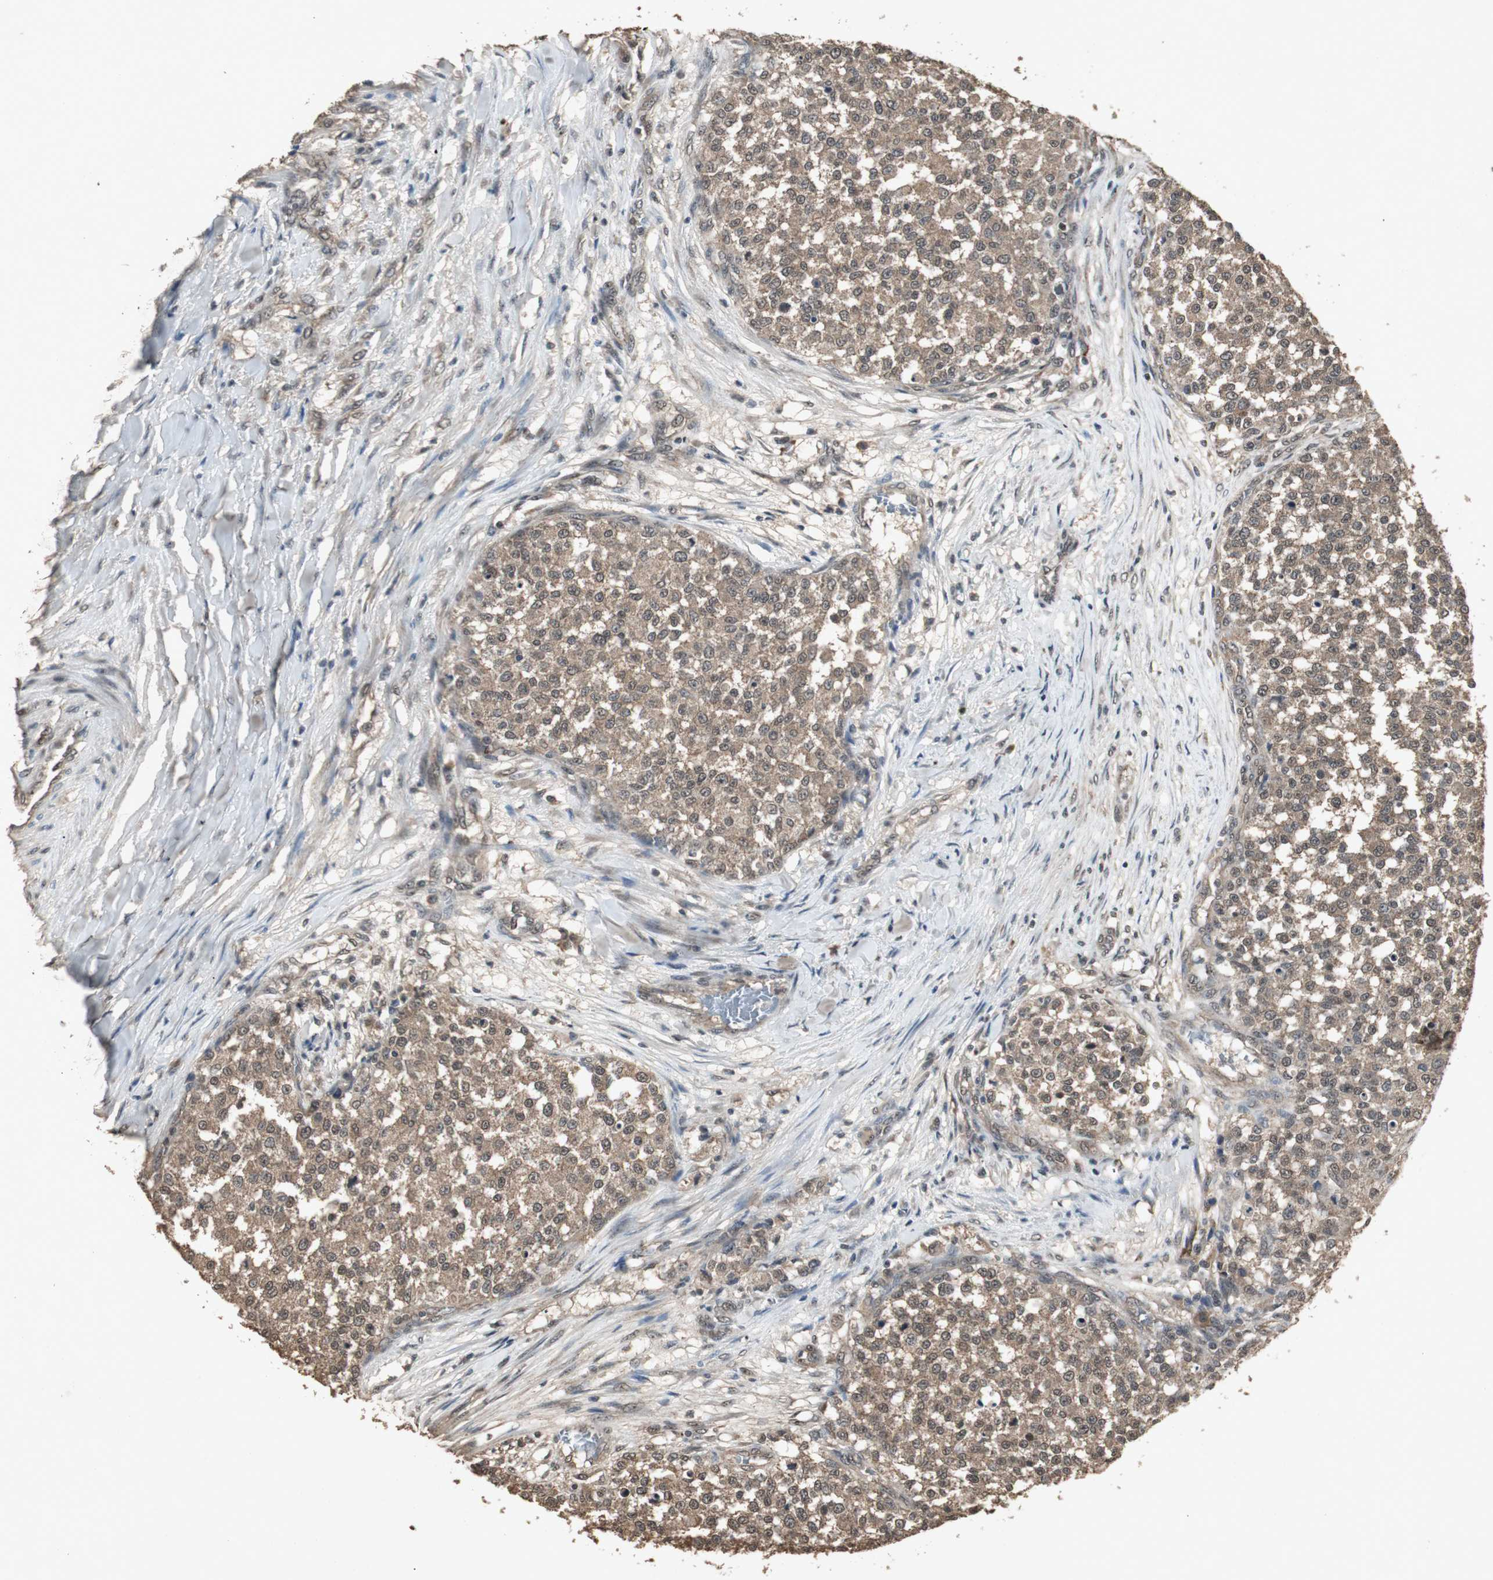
{"staining": {"intensity": "moderate", "quantity": ">75%", "location": "cytoplasmic/membranous,nuclear"}, "tissue": "testis cancer", "cell_type": "Tumor cells", "image_type": "cancer", "snomed": [{"axis": "morphology", "description": "Seminoma, NOS"}, {"axis": "topography", "description": "Testis"}], "caption": "A photomicrograph showing moderate cytoplasmic/membranous and nuclear expression in approximately >75% of tumor cells in testis cancer (seminoma), as visualized by brown immunohistochemical staining.", "gene": "EMX1", "patient": {"sex": "male", "age": 59}}